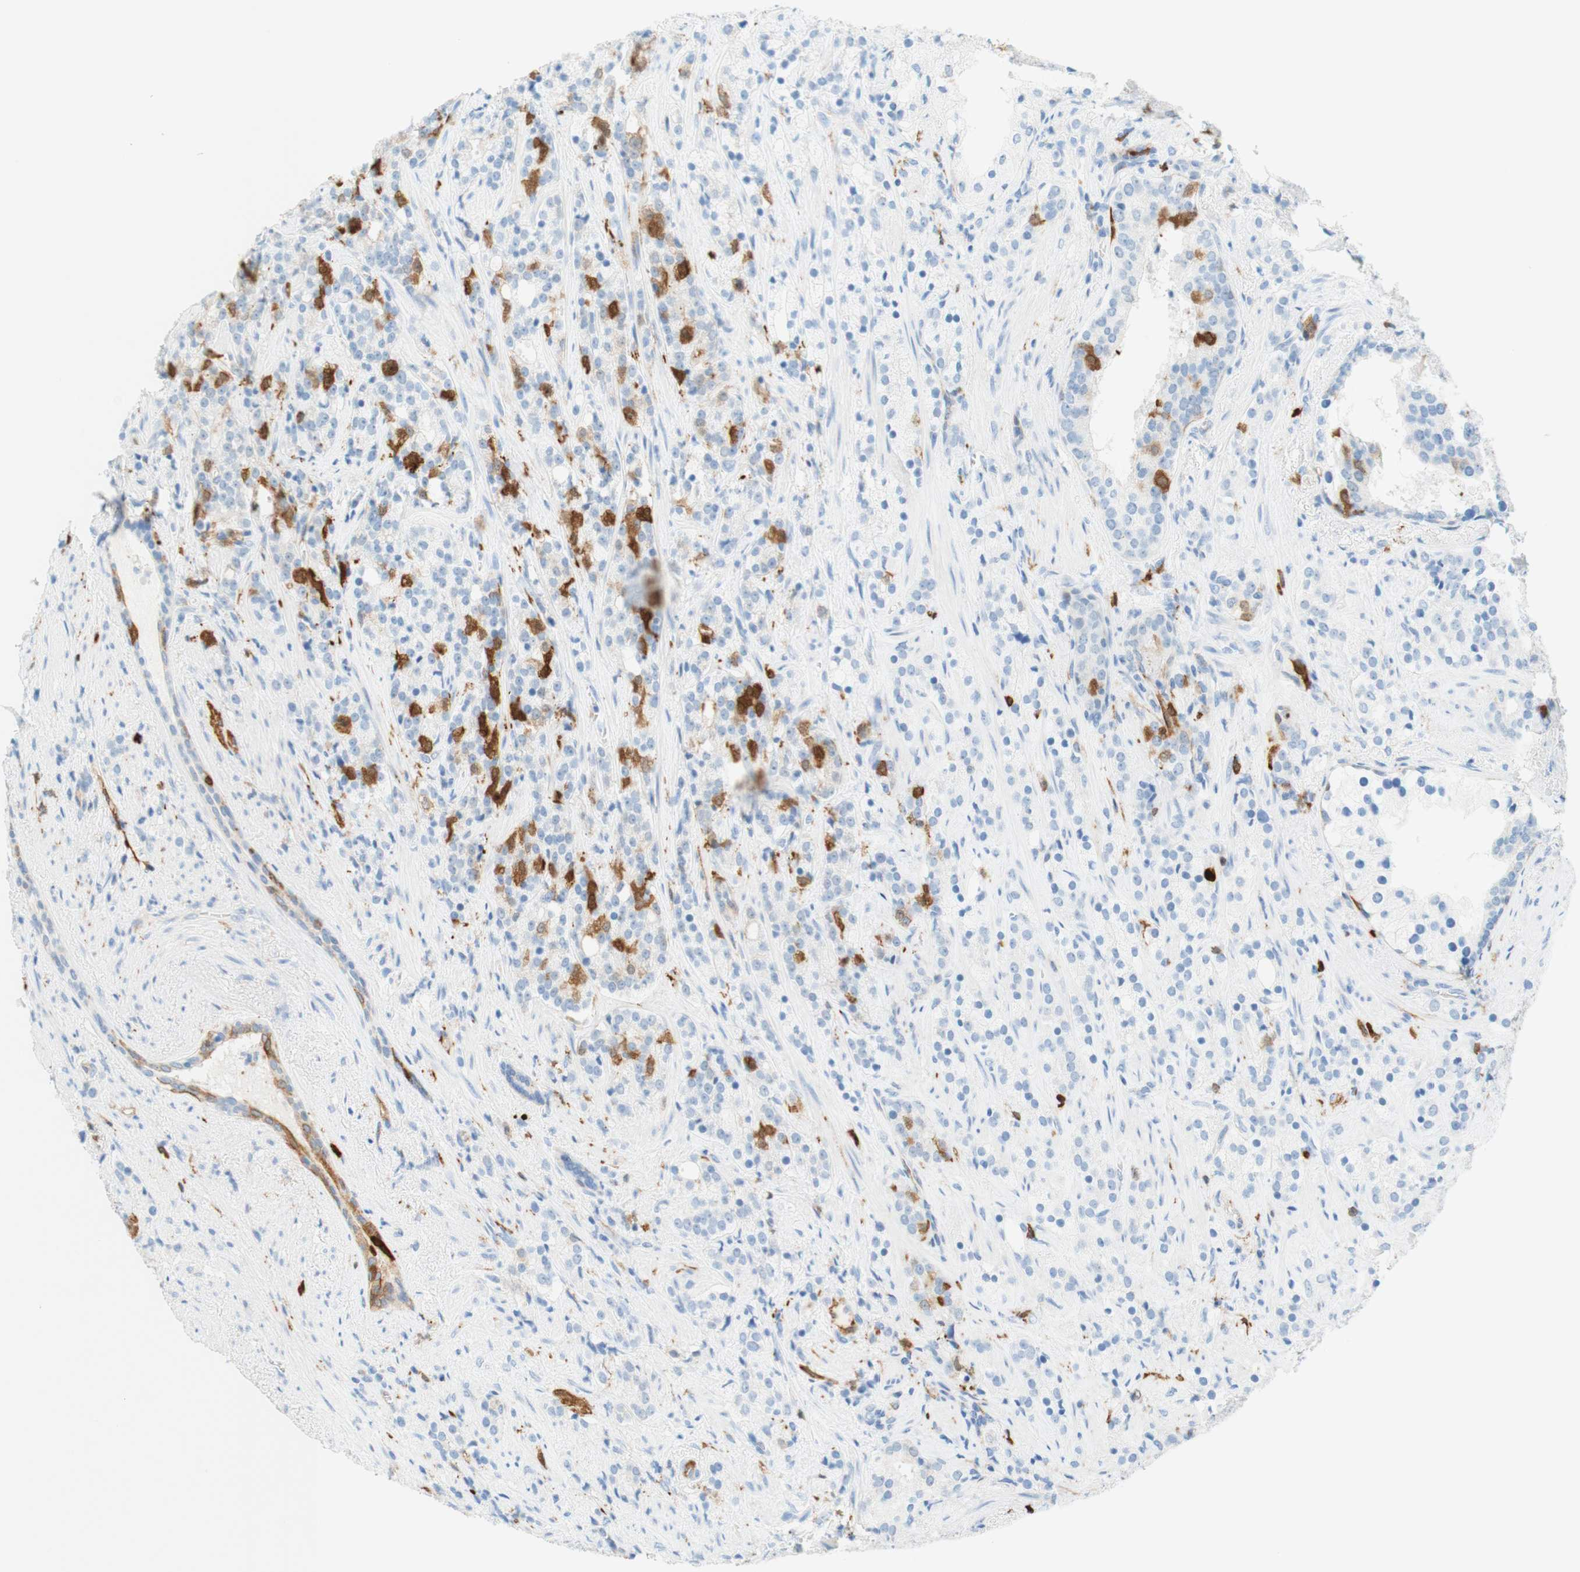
{"staining": {"intensity": "moderate", "quantity": "25%-75%", "location": "cytoplasmic/membranous,nuclear"}, "tissue": "prostate cancer", "cell_type": "Tumor cells", "image_type": "cancer", "snomed": [{"axis": "morphology", "description": "Adenocarcinoma, High grade"}, {"axis": "topography", "description": "Prostate"}], "caption": "Prostate adenocarcinoma (high-grade) tissue reveals moderate cytoplasmic/membranous and nuclear positivity in approximately 25%-75% of tumor cells", "gene": "STMN1", "patient": {"sex": "male", "age": 71}}